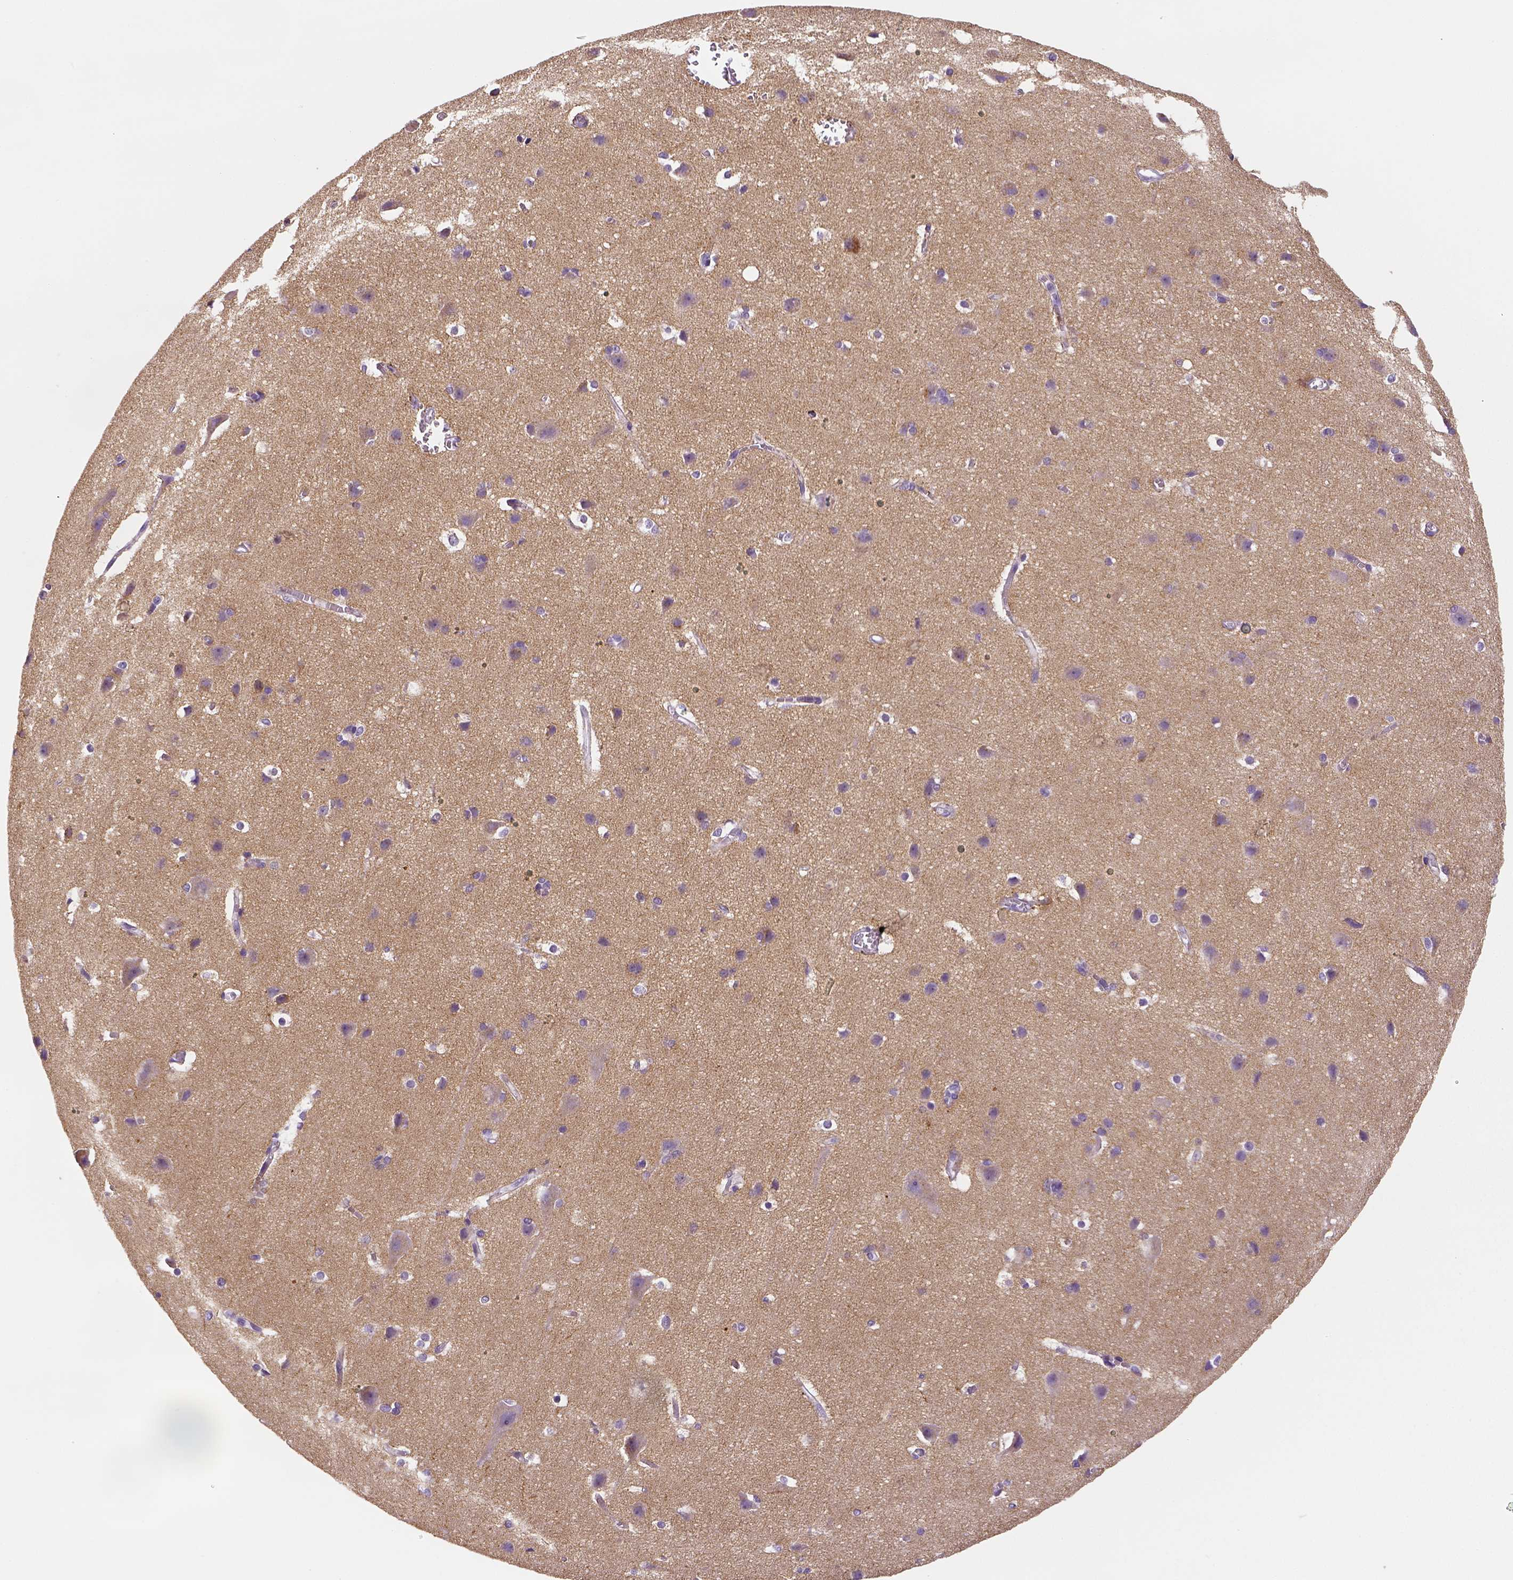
{"staining": {"intensity": "moderate", "quantity": ">75%", "location": "cytoplasmic/membranous"}, "tissue": "cerebral cortex", "cell_type": "Endothelial cells", "image_type": "normal", "snomed": [{"axis": "morphology", "description": "Normal tissue, NOS"}, {"axis": "topography", "description": "Cerebral cortex"}], "caption": "Immunohistochemical staining of unremarkable human cerebral cortex shows >75% levels of moderate cytoplasmic/membranous protein staining in about >75% of endothelial cells.", "gene": "ENSG00000250349", "patient": {"sex": "male", "age": 37}}